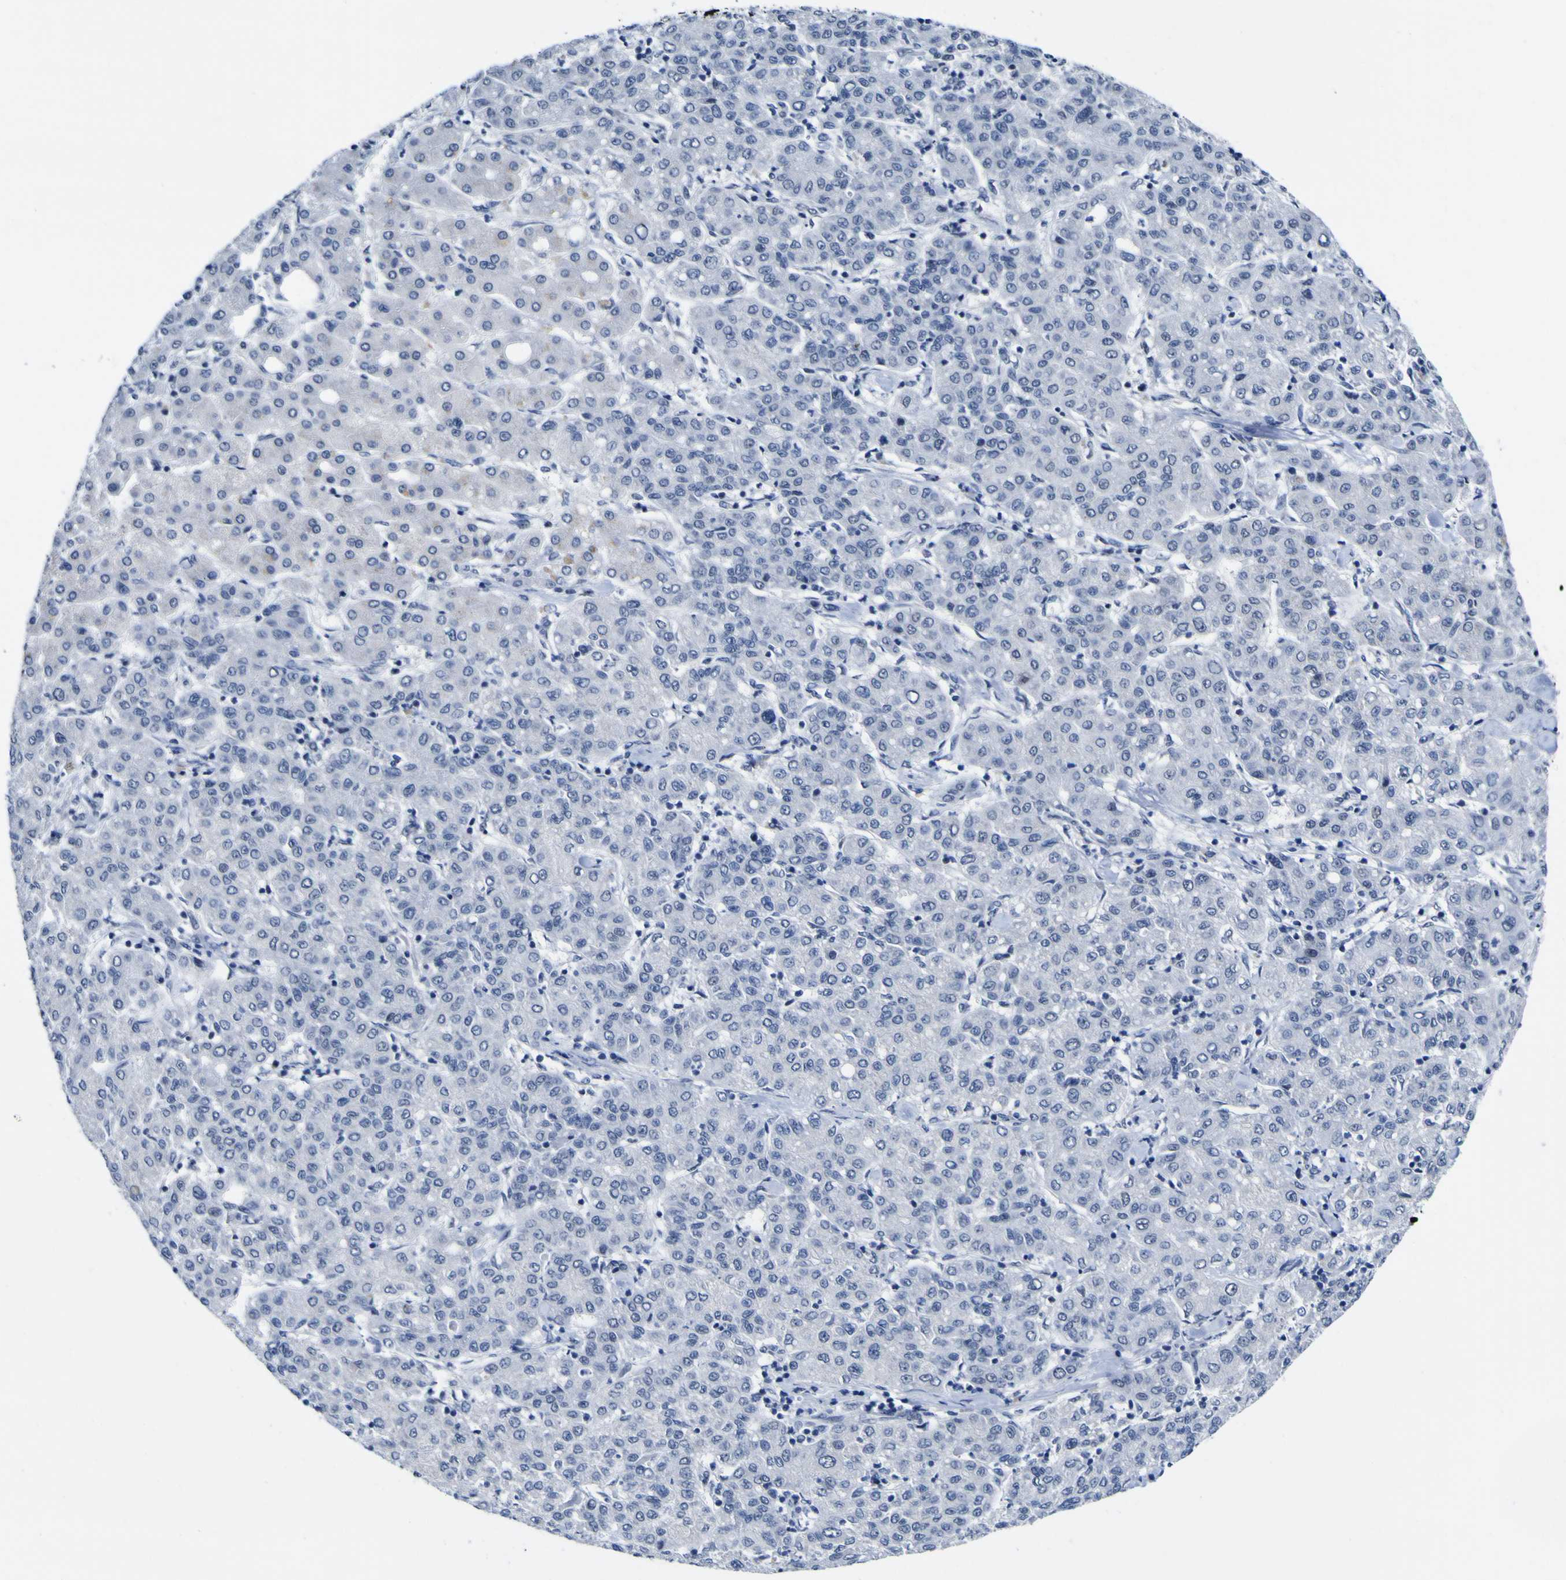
{"staining": {"intensity": "negative", "quantity": "none", "location": "none"}, "tissue": "liver cancer", "cell_type": "Tumor cells", "image_type": "cancer", "snomed": [{"axis": "morphology", "description": "Carcinoma, Hepatocellular, NOS"}, {"axis": "topography", "description": "Liver"}], "caption": "Immunohistochemistry image of neoplastic tissue: human liver cancer stained with DAB exhibits no significant protein expression in tumor cells. The staining is performed using DAB (3,3'-diaminobenzidine) brown chromogen with nuclei counter-stained in using hematoxylin.", "gene": "MBD3", "patient": {"sex": "male", "age": 65}}